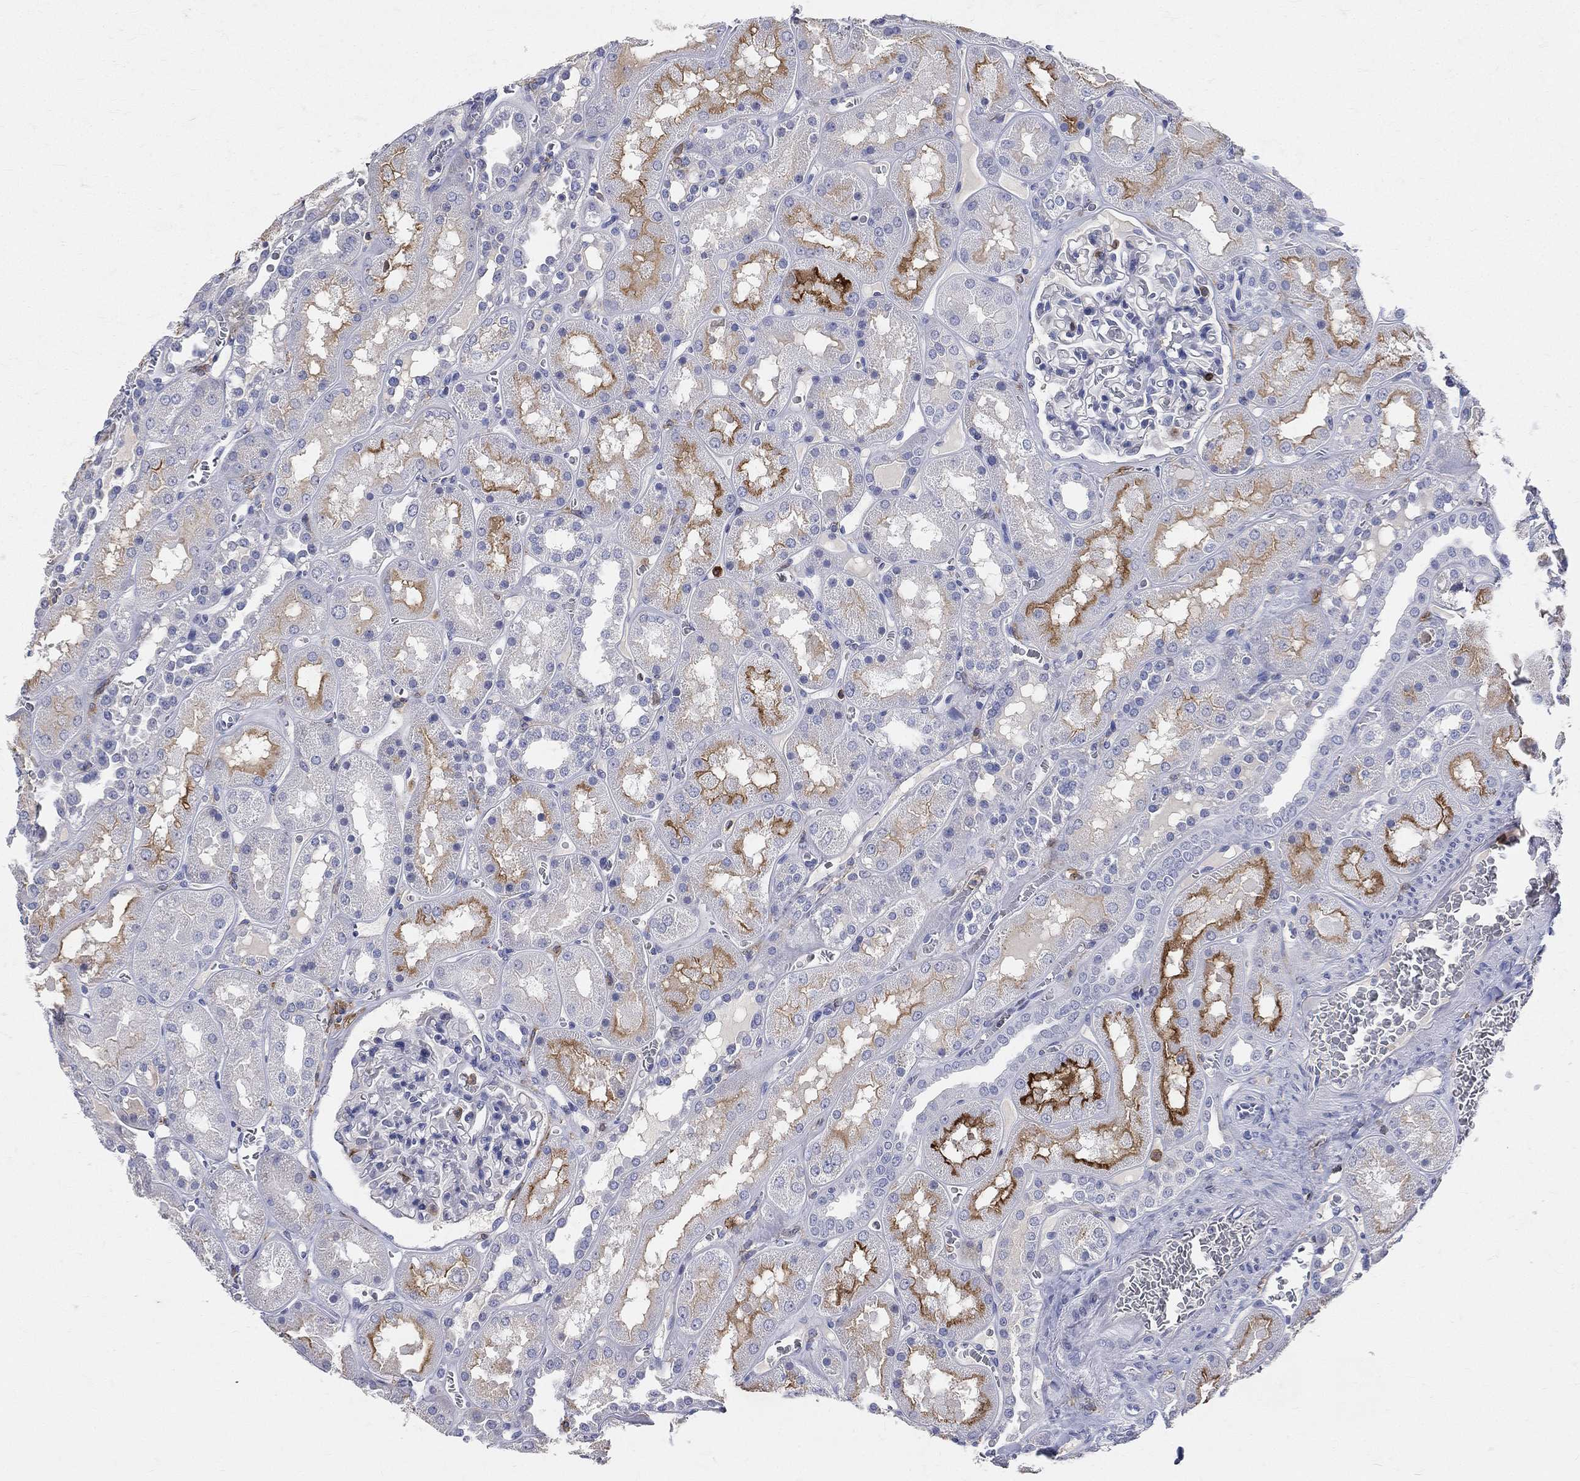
{"staining": {"intensity": "negative", "quantity": "none", "location": "none"}, "tissue": "kidney", "cell_type": "Cells in glomeruli", "image_type": "normal", "snomed": [{"axis": "morphology", "description": "Normal tissue, NOS"}, {"axis": "topography", "description": "Kidney"}], "caption": "The micrograph reveals no significant staining in cells in glomeruli of kidney.", "gene": "CD33", "patient": {"sex": "male", "age": 73}}